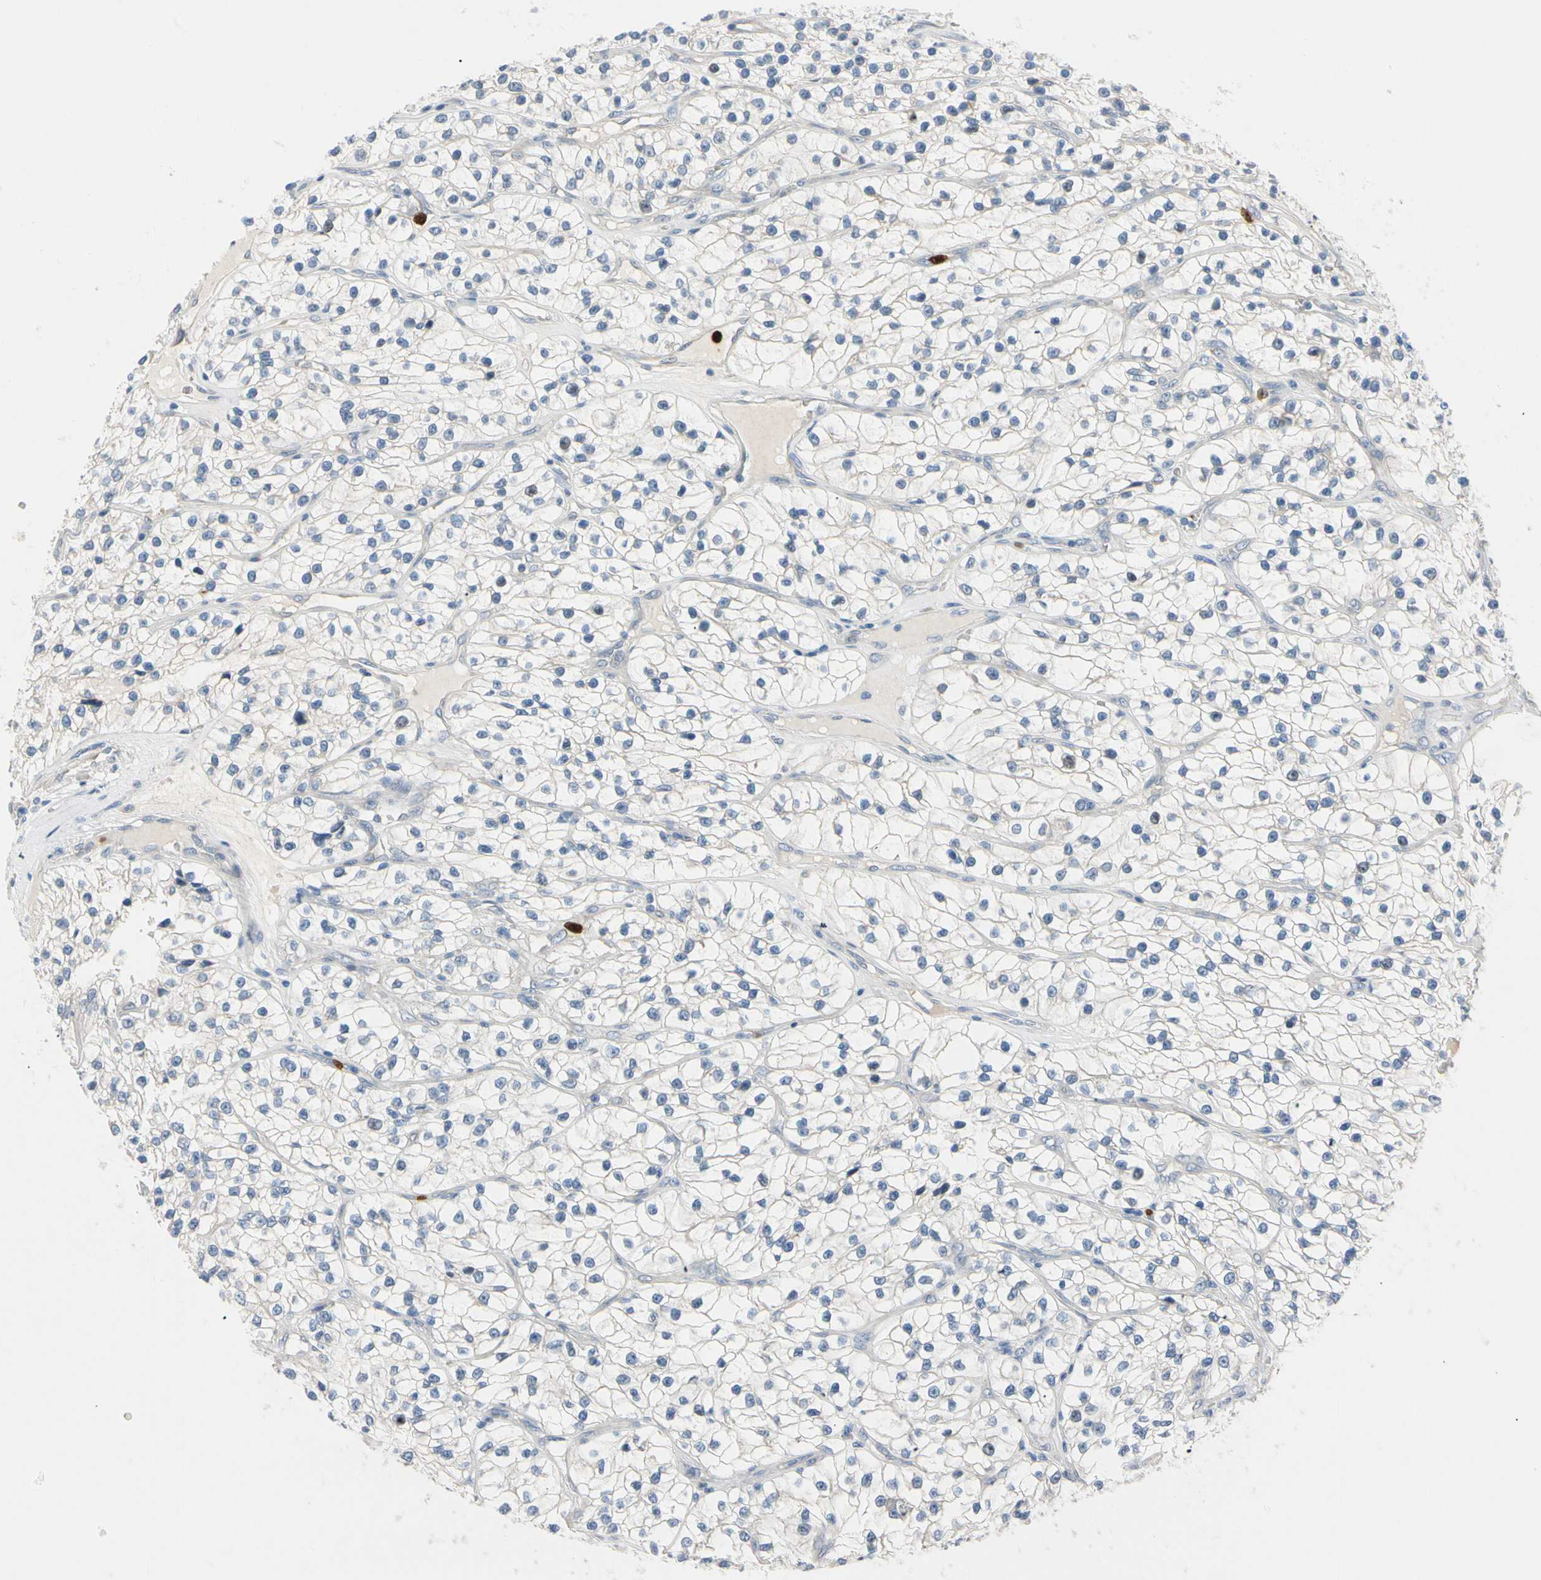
{"staining": {"intensity": "negative", "quantity": "none", "location": "none"}, "tissue": "renal cancer", "cell_type": "Tumor cells", "image_type": "cancer", "snomed": [{"axis": "morphology", "description": "Adenocarcinoma, NOS"}, {"axis": "topography", "description": "Kidney"}], "caption": "An immunohistochemistry photomicrograph of renal cancer (adenocarcinoma) is shown. There is no staining in tumor cells of renal cancer (adenocarcinoma).", "gene": "TRAF5", "patient": {"sex": "female", "age": 57}}